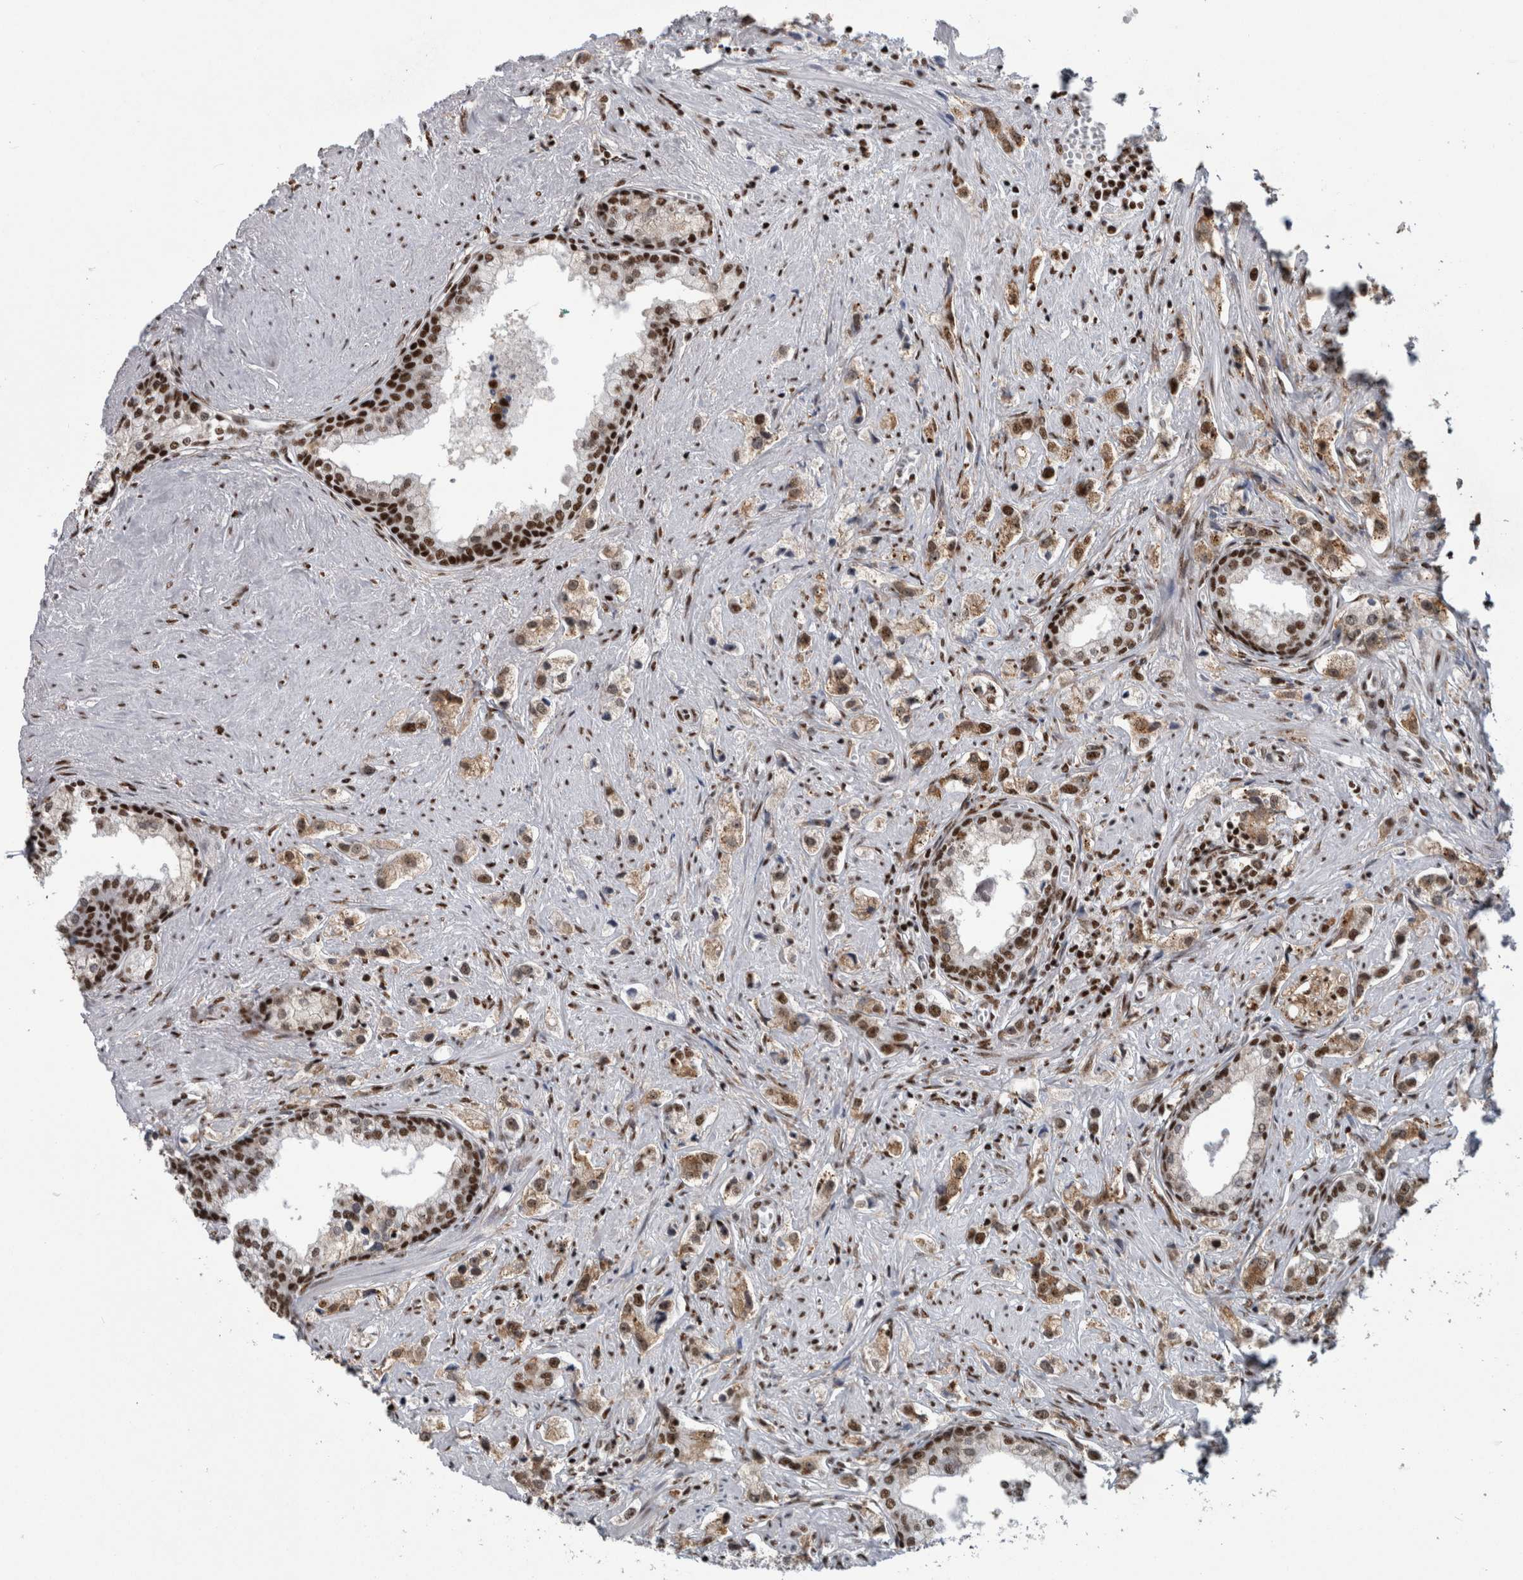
{"staining": {"intensity": "moderate", "quantity": ">75%", "location": "nuclear"}, "tissue": "prostate cancer", "cell_type": "Tumor cells", "image_type": "cancer", "snomed": [{"axis": "morphology", "description": "Adenocarcinoma, High grade"}, {"axis": "topography", "description": "Prostate"}], "caption": "Protein expression analysis of high-grade adenocarcinoma (prostate) reveals moderate nuclear staining in about >75% of tumor cells.", "gene": "NCL", "patient": {"sex": "male", "age": 66}}